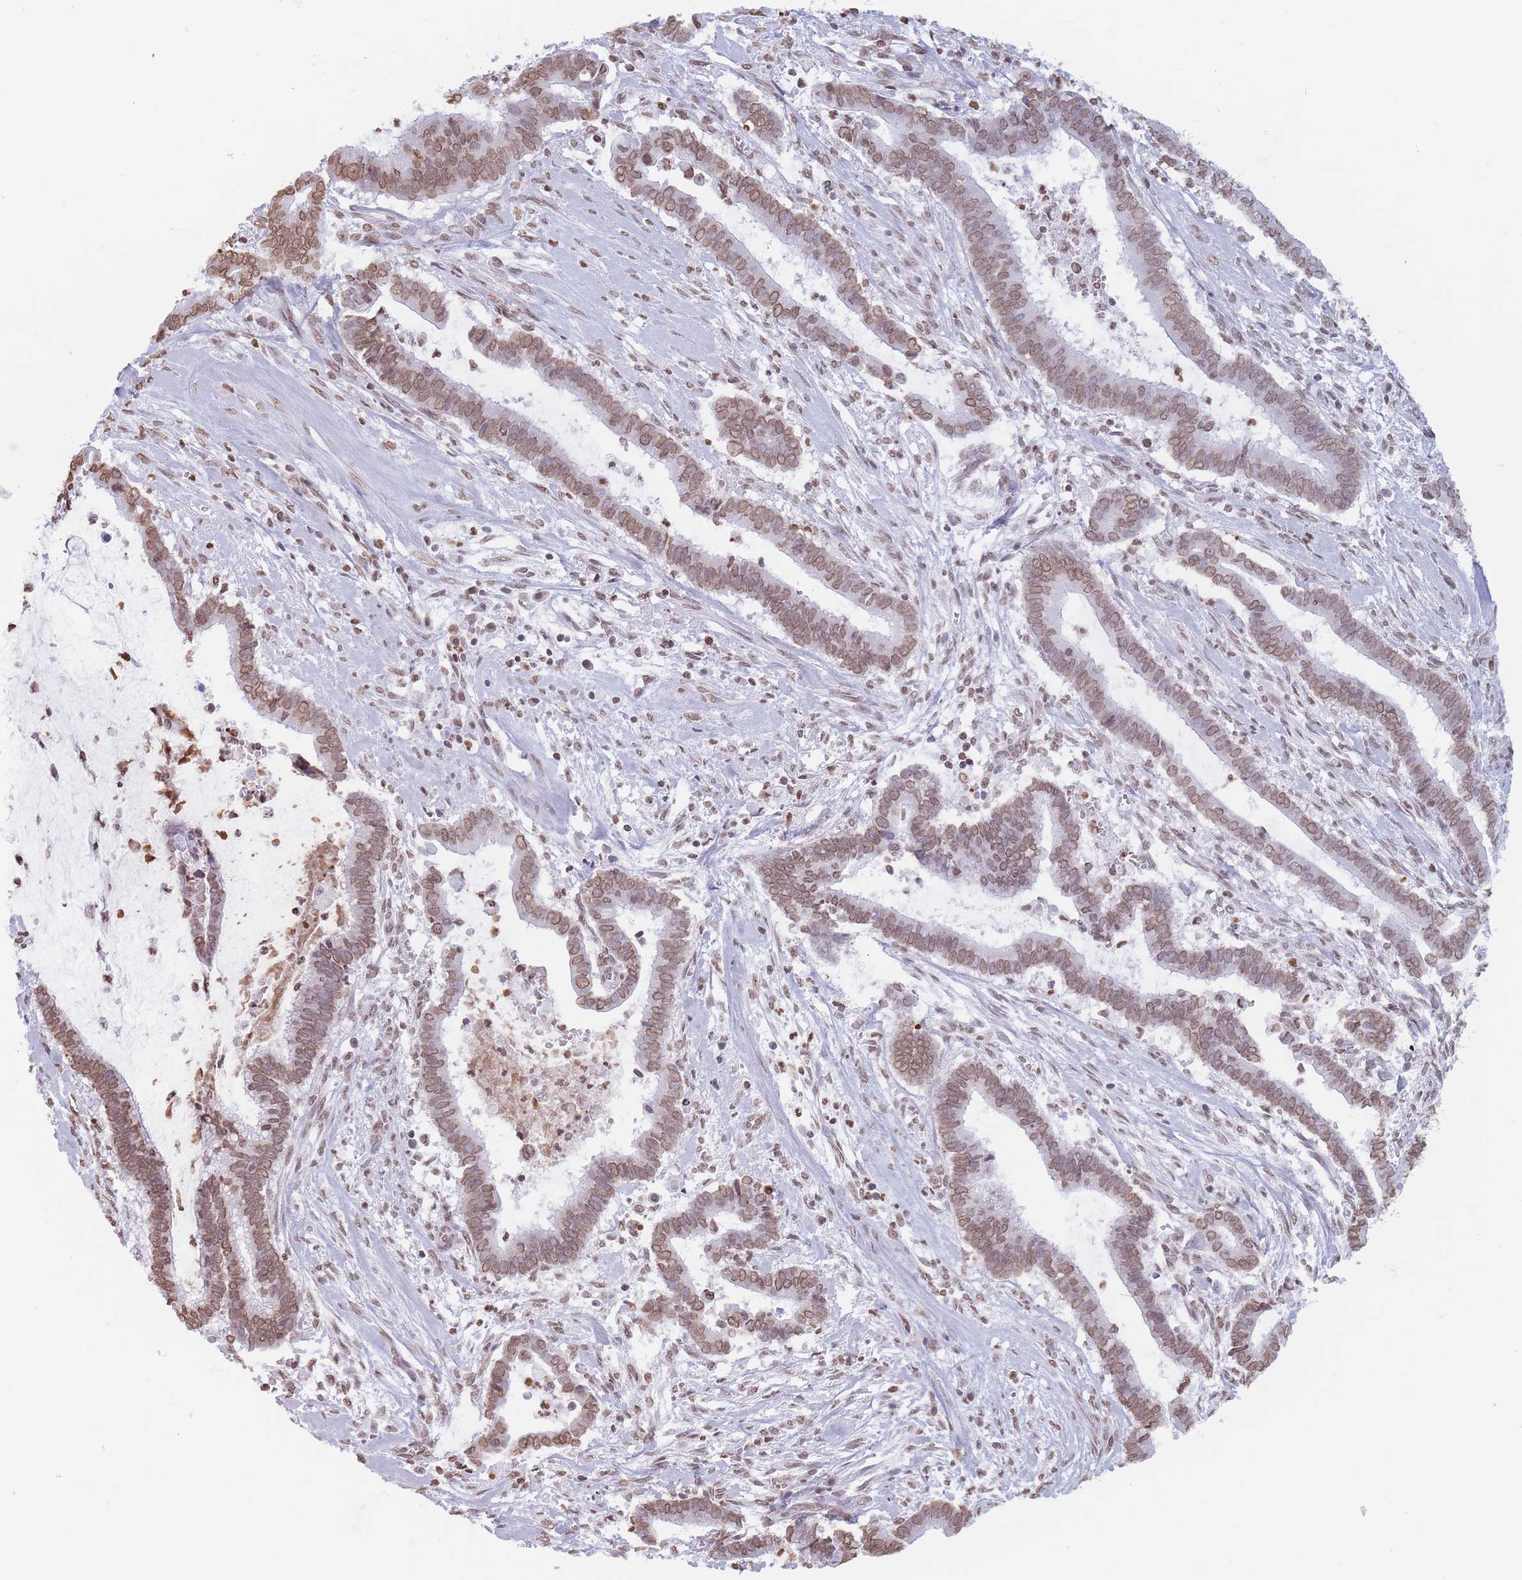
{"staining": {"intensity": "moderate", "quantity": ">75%", "location": "nuclear"}, "tissue": "cervical cancer", "cell_type": "Tumor cells", "image_type": "cancer", "snomed": [{"axis": "morphology", "description": "Adenocarcinoma, NOS"}, {"axis": "topography", "description": "Cervix"}], "caption": "A photomicrograph of human cervical adenocarcinoma stained for a protein exhibits moderate nuclear brown staining in tumor cells.", "gene": "RYK", "patient": {"sex": "female", "age": 44}}